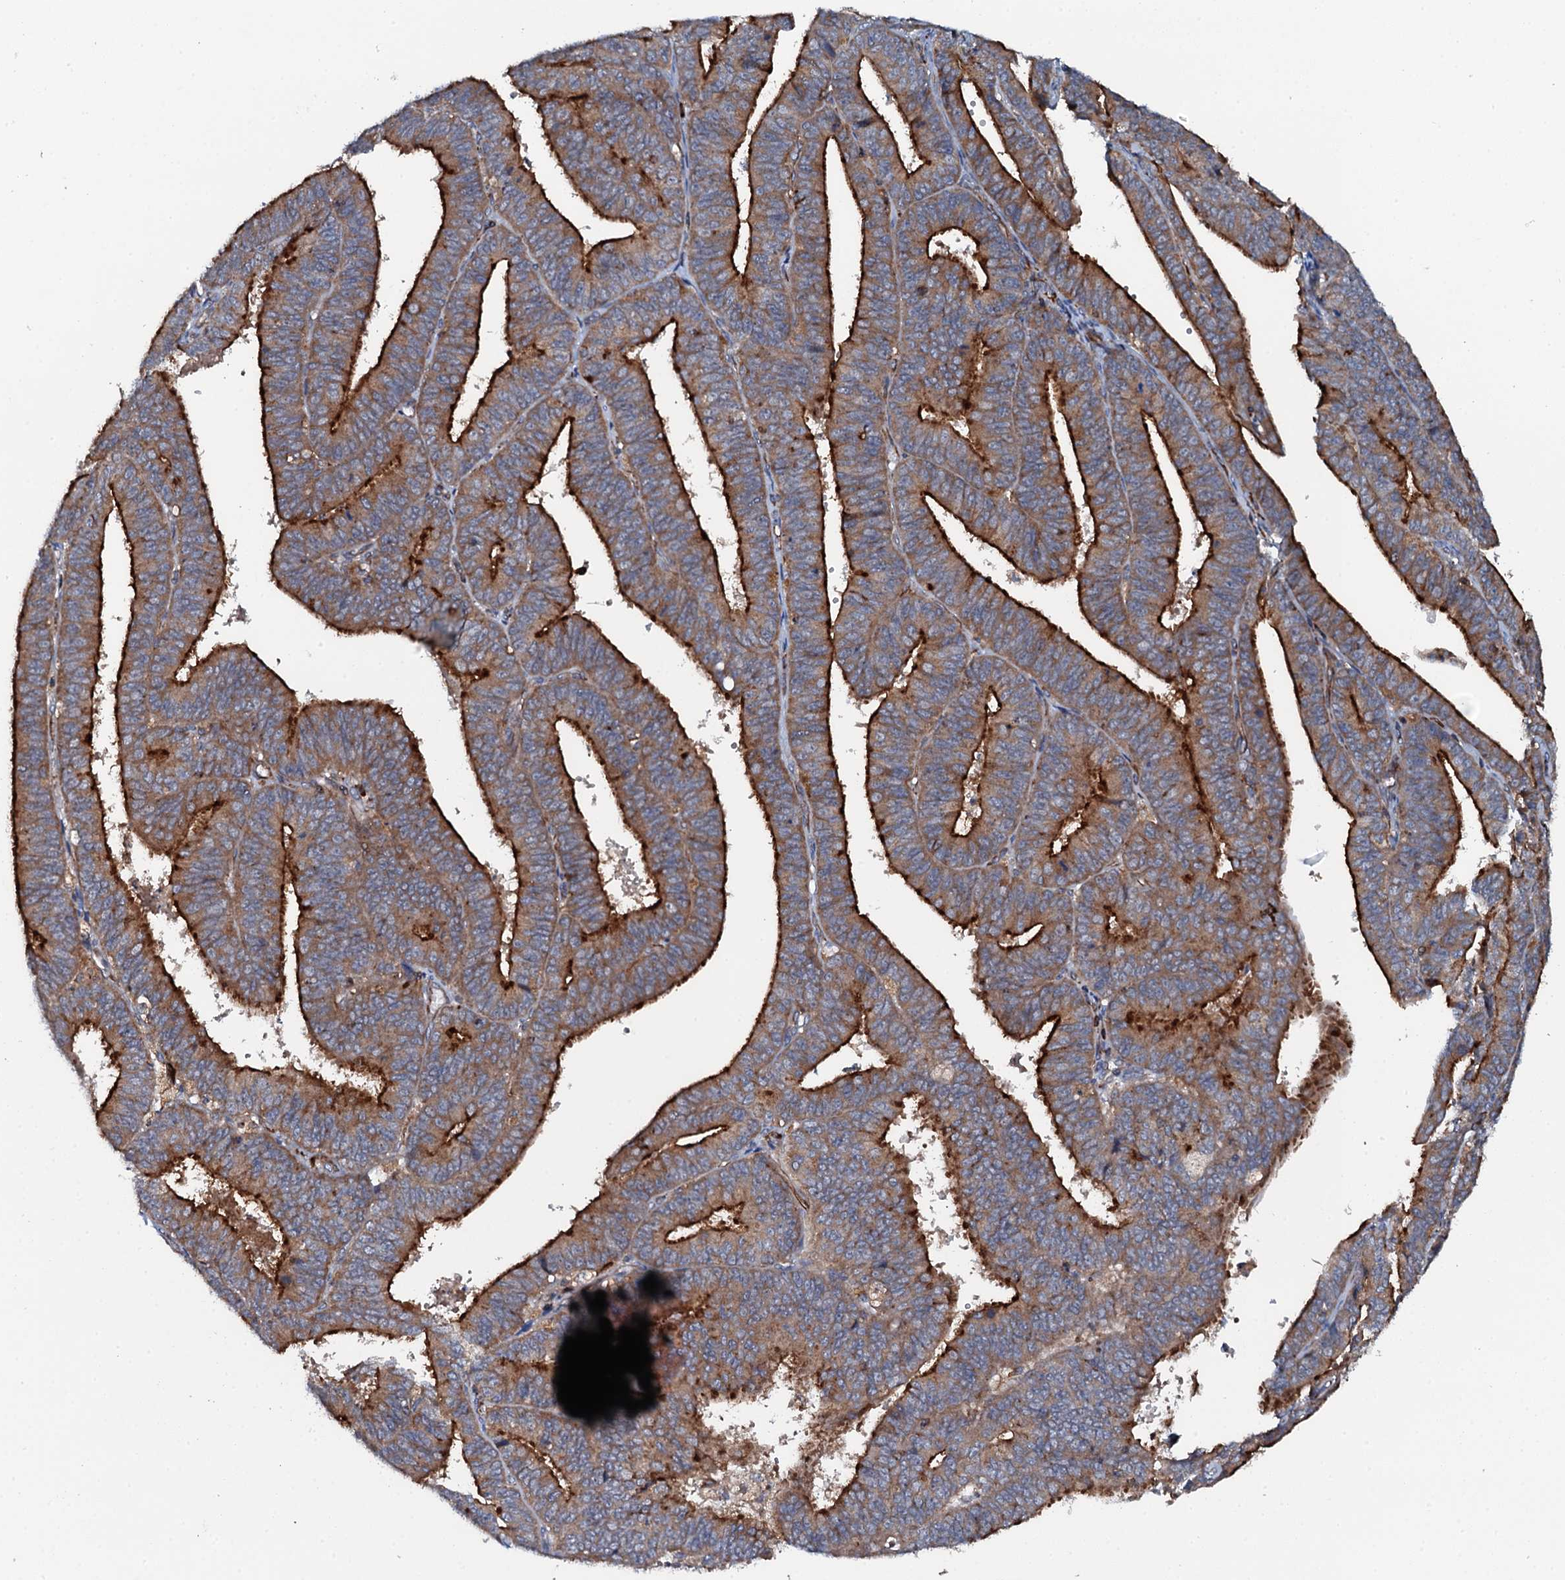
{"staining": {"intensity": "strong", "quantity": ">75%", "location": "cytoplasmic/membranous"}, "tissue": "endometrial cancer", "cell_type": "Tumor cells", "image_type": "cancer", "snomed": [{"axis": "morphology", "description": "Adenocarcinoma, NOS"}, {"axis": "topography", "description": "Endometrium"}], "caption": "Protein analysis of endometrial cancer tissue shows strong cytoplasmic/membranous positivity in about >75% of tumor cells.", "gene": "VAMP8", "patient": {"sex": "female", "age": 73}}